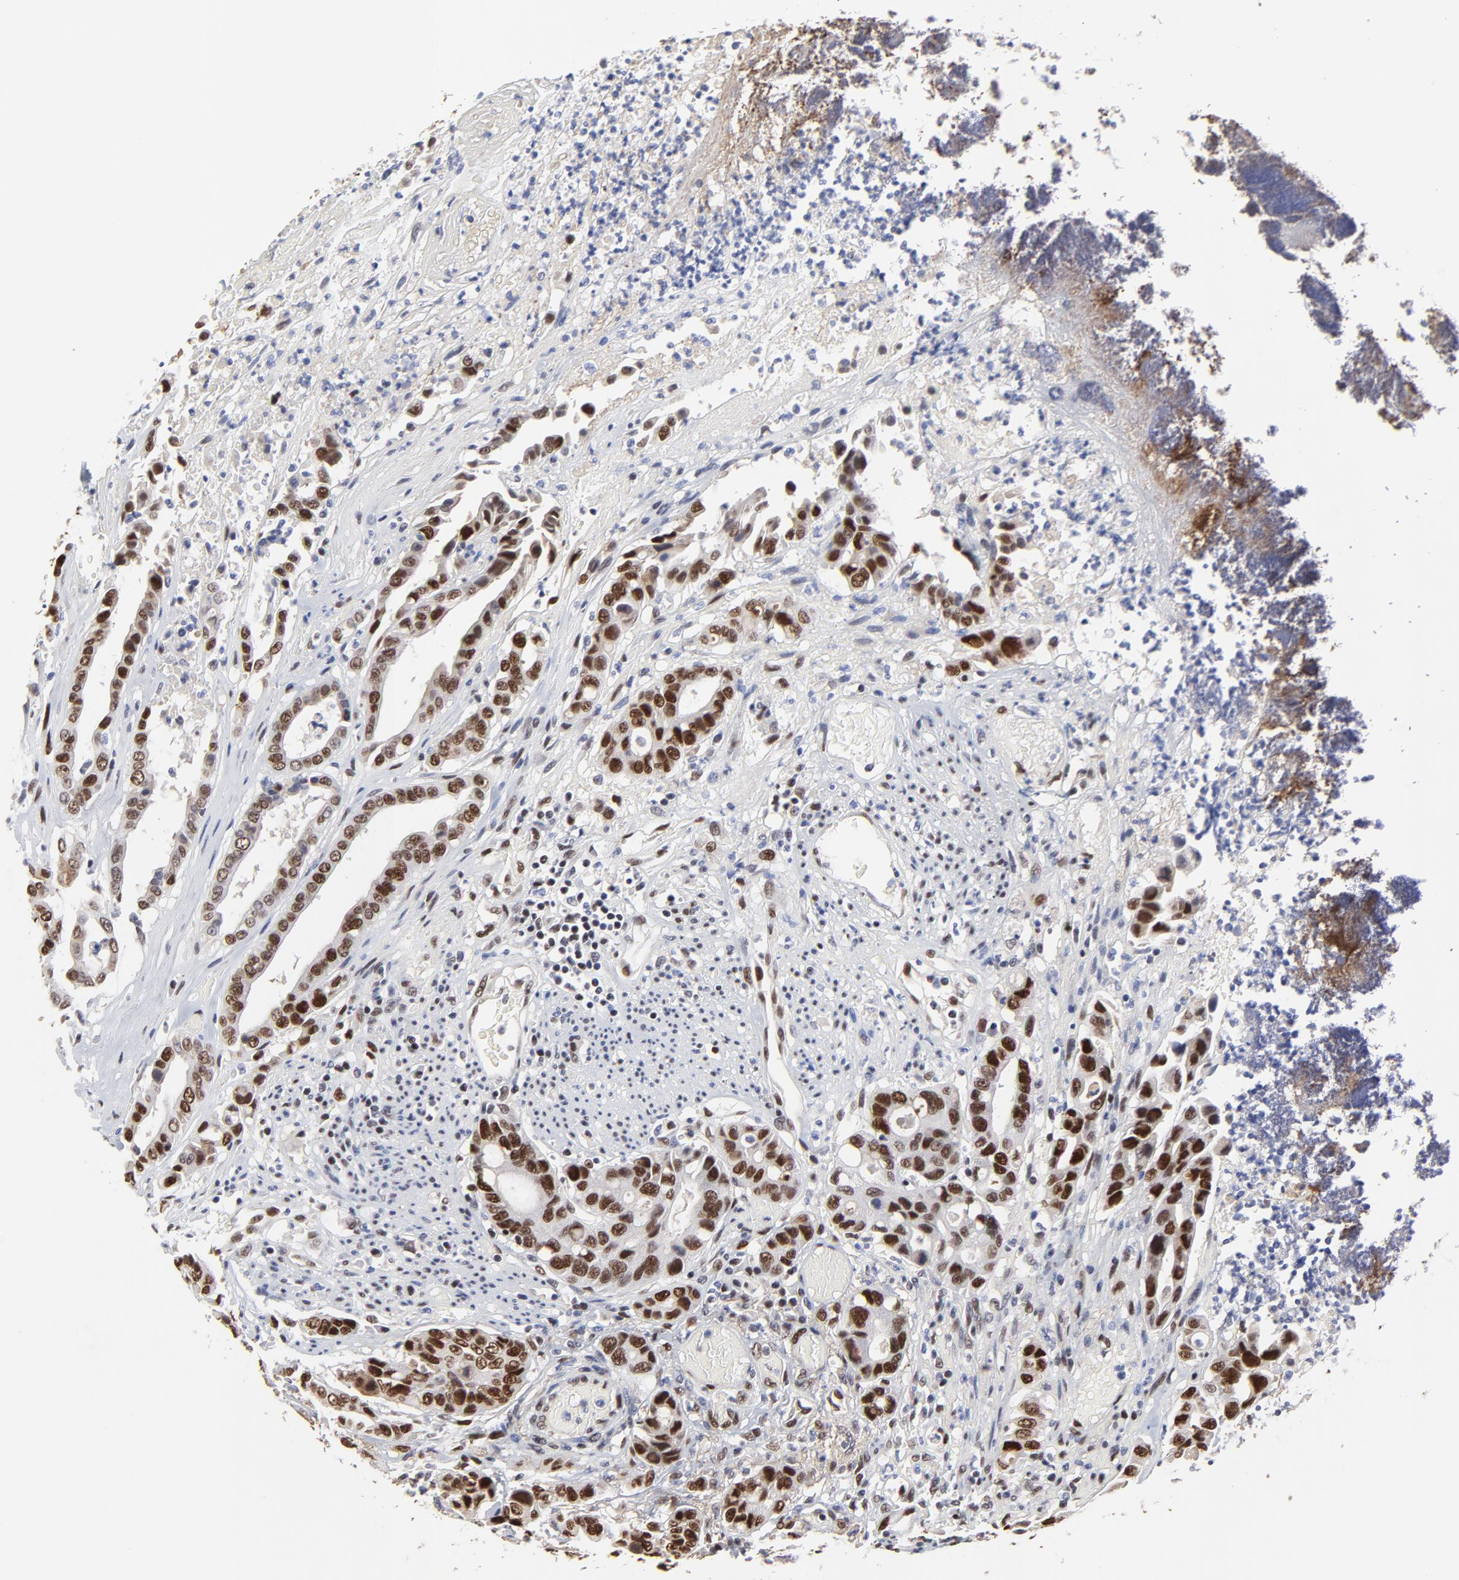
{"staining": {"intensity": "moderate", "quantity": ">75%", "location": "nuclear"}, "tissue": "colorectal cancer", "cell_type": "Tumor cells", "image_type": "cancer", "snomed": [{"axis": "morphology", "description": "Adenocarcinoma, NOS"}, {"axis": "topography", "description": "Colon"}], "caption": "Colorectal adenocarcinoma stained with a brown dye demonstrates moderate nuclear positive positivity in approximately >75% of tumor cells.", "gene": "OGFOD1", "patient": {"sex": "female", "age": 70}}